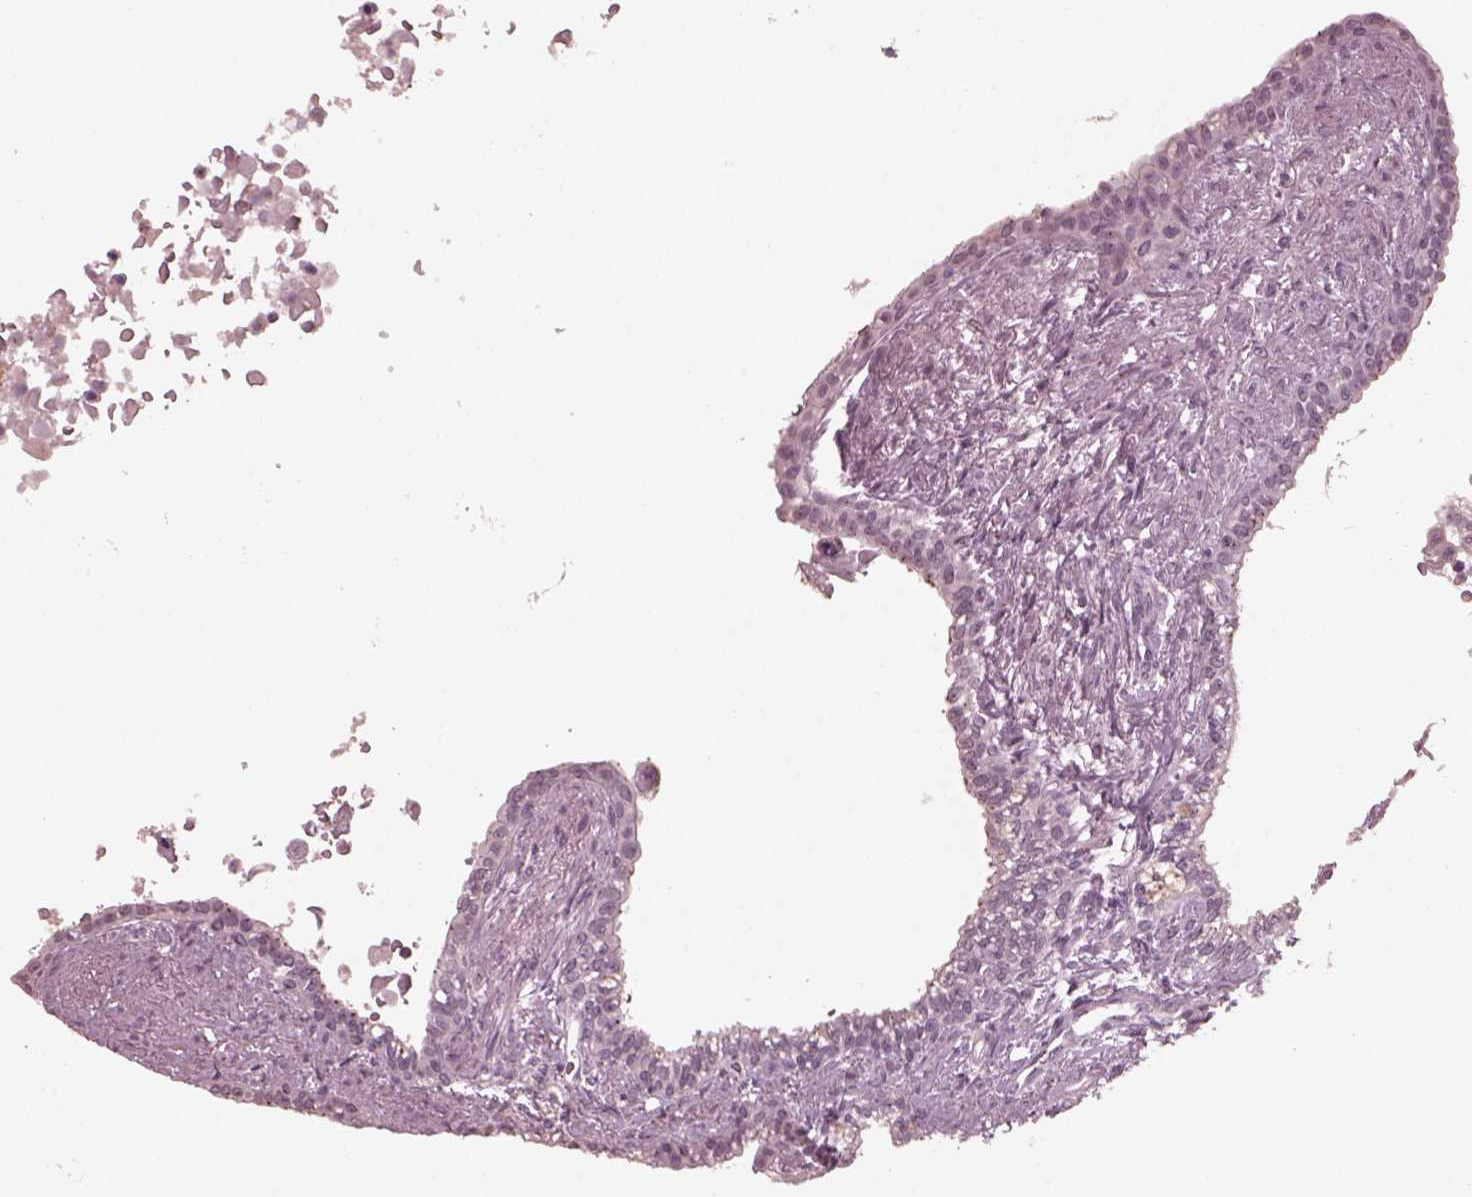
{"staining": {"intensity": "weak", "quantity": "<25%", "location": "cytoplasmic/membranous"}, "tissue": "seminal vesicle", "cell_type": "Glandular cells", "image_type": "normal", "snomed": [{"axis": "morphology", "description": "Normal tissue, NOS"}, {"axis": "morphology", "description": "Urothelial carcinoma, NOS"}, {"axis": "topography", "description": "Urinary bladder"}, {"axis": "topography", "description": "Seminal veicle"}], "caption": "Histopathology image shows no protein expression in glandular cells of unremarkable seminal vesicle. Brightfield microscopy of immunohistochemistry (IHC) stained with DAB (3,3'-diaminobenzidine) (brown) and hematoxylin (blue), captured at high magnification.", "gene": "SAXO1", "patient": {"sex": "male", "age": 76}}